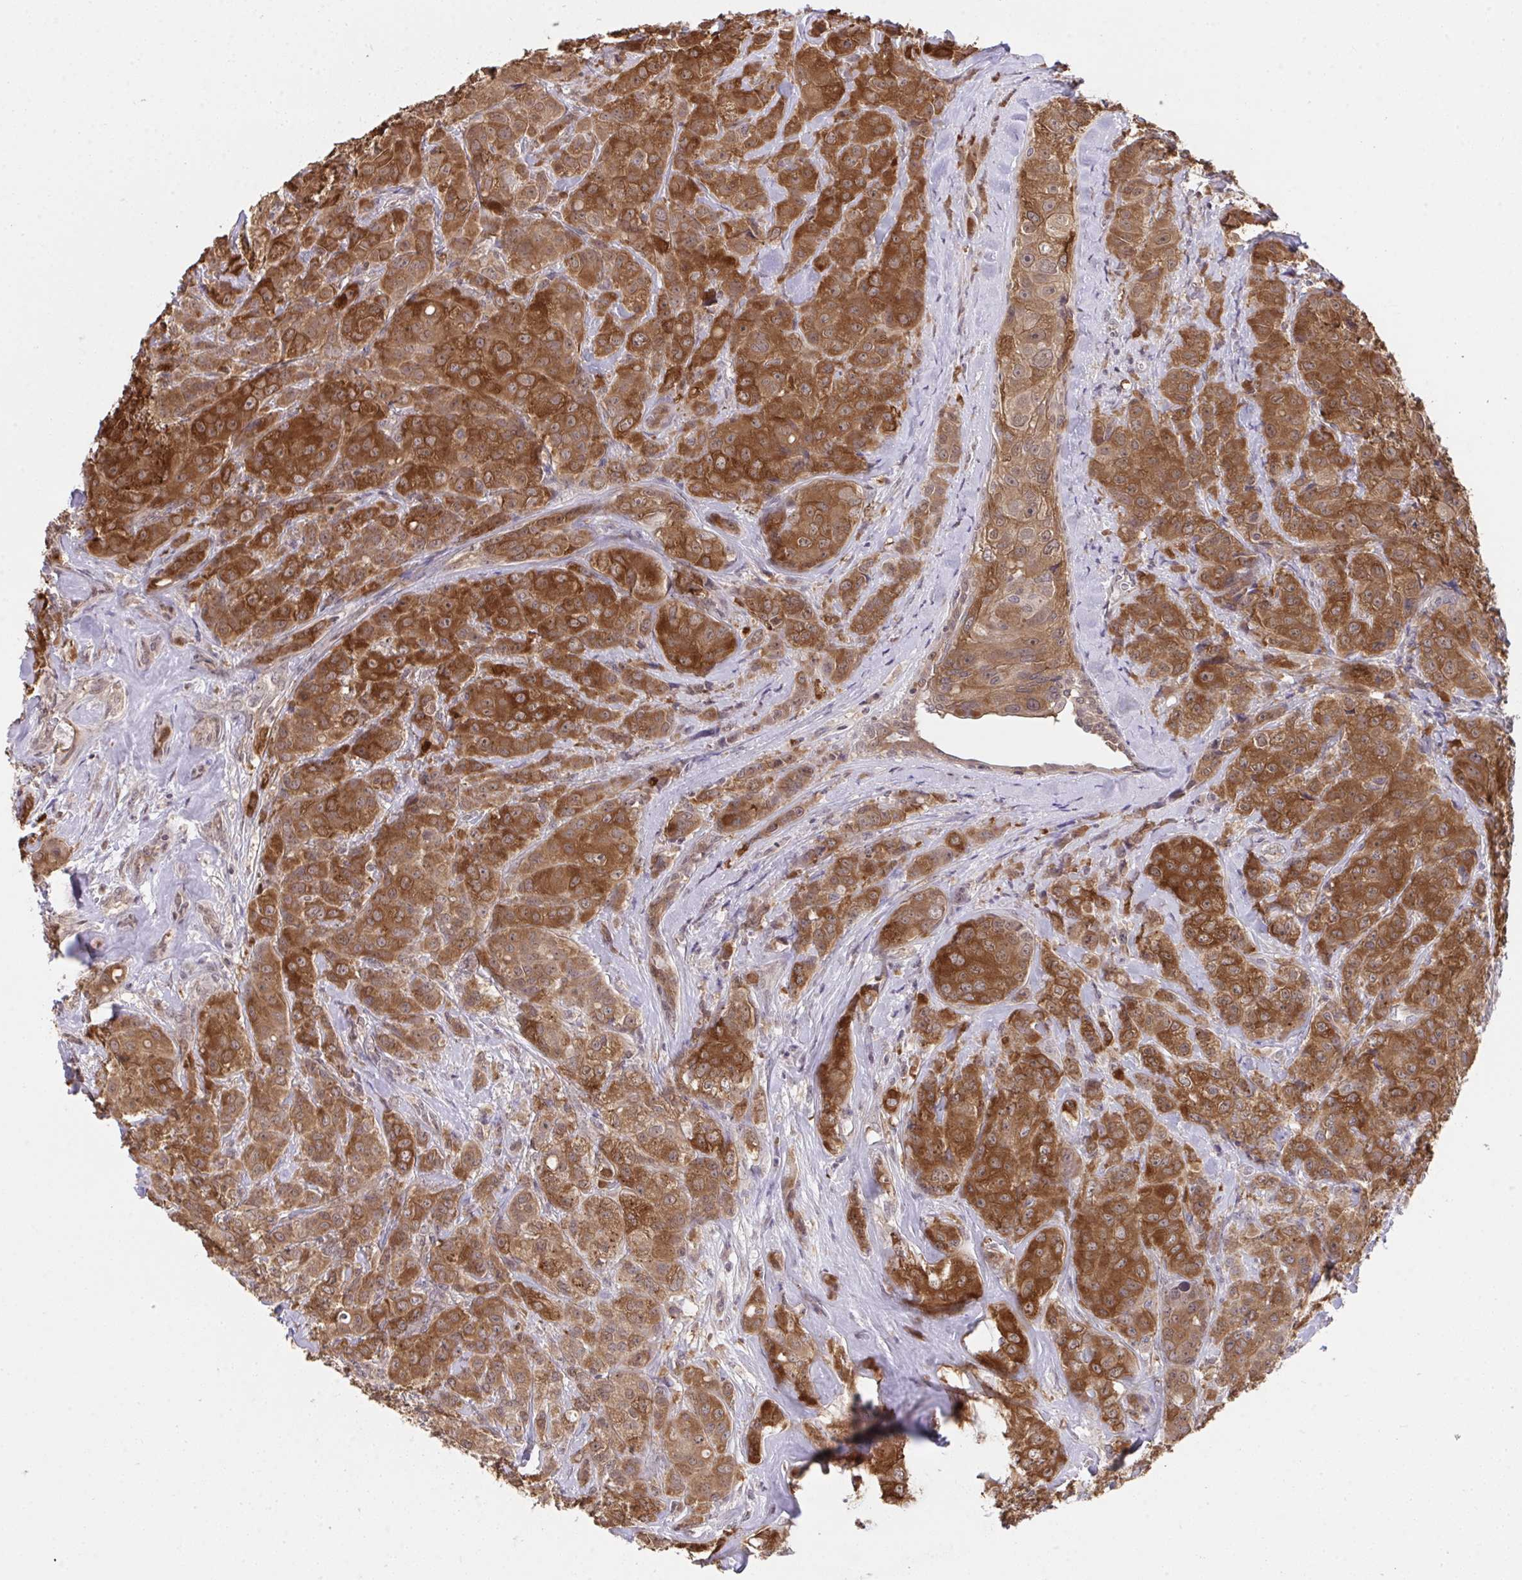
{"staining": {"intensity": "strong", "quantity": ">75%", "location": "cytoplasmic/membranous"}, "tissue": "breast cancer", "cell_type": "Tumor cells", "image_type": "cancer", "snomed": [{"axis": "morphology", "description": "Normal tissue, NOS"}, {"axis": "morphology", "description": "Duct carcinoma"}, {"axis": "topography", "description": "Breast"}], "caption": "Strong cytoplasmic/membranous protein expression is identified in about >75% of tumor cells in breast cancer (intraductal carcinoma). The staining was performed using DAB, with brown indicating positive protein expression. Nuclei are stained blue with hematoxylin.", "gene": "C12orf57", "patient": {"sex": "female", "age": 43}}